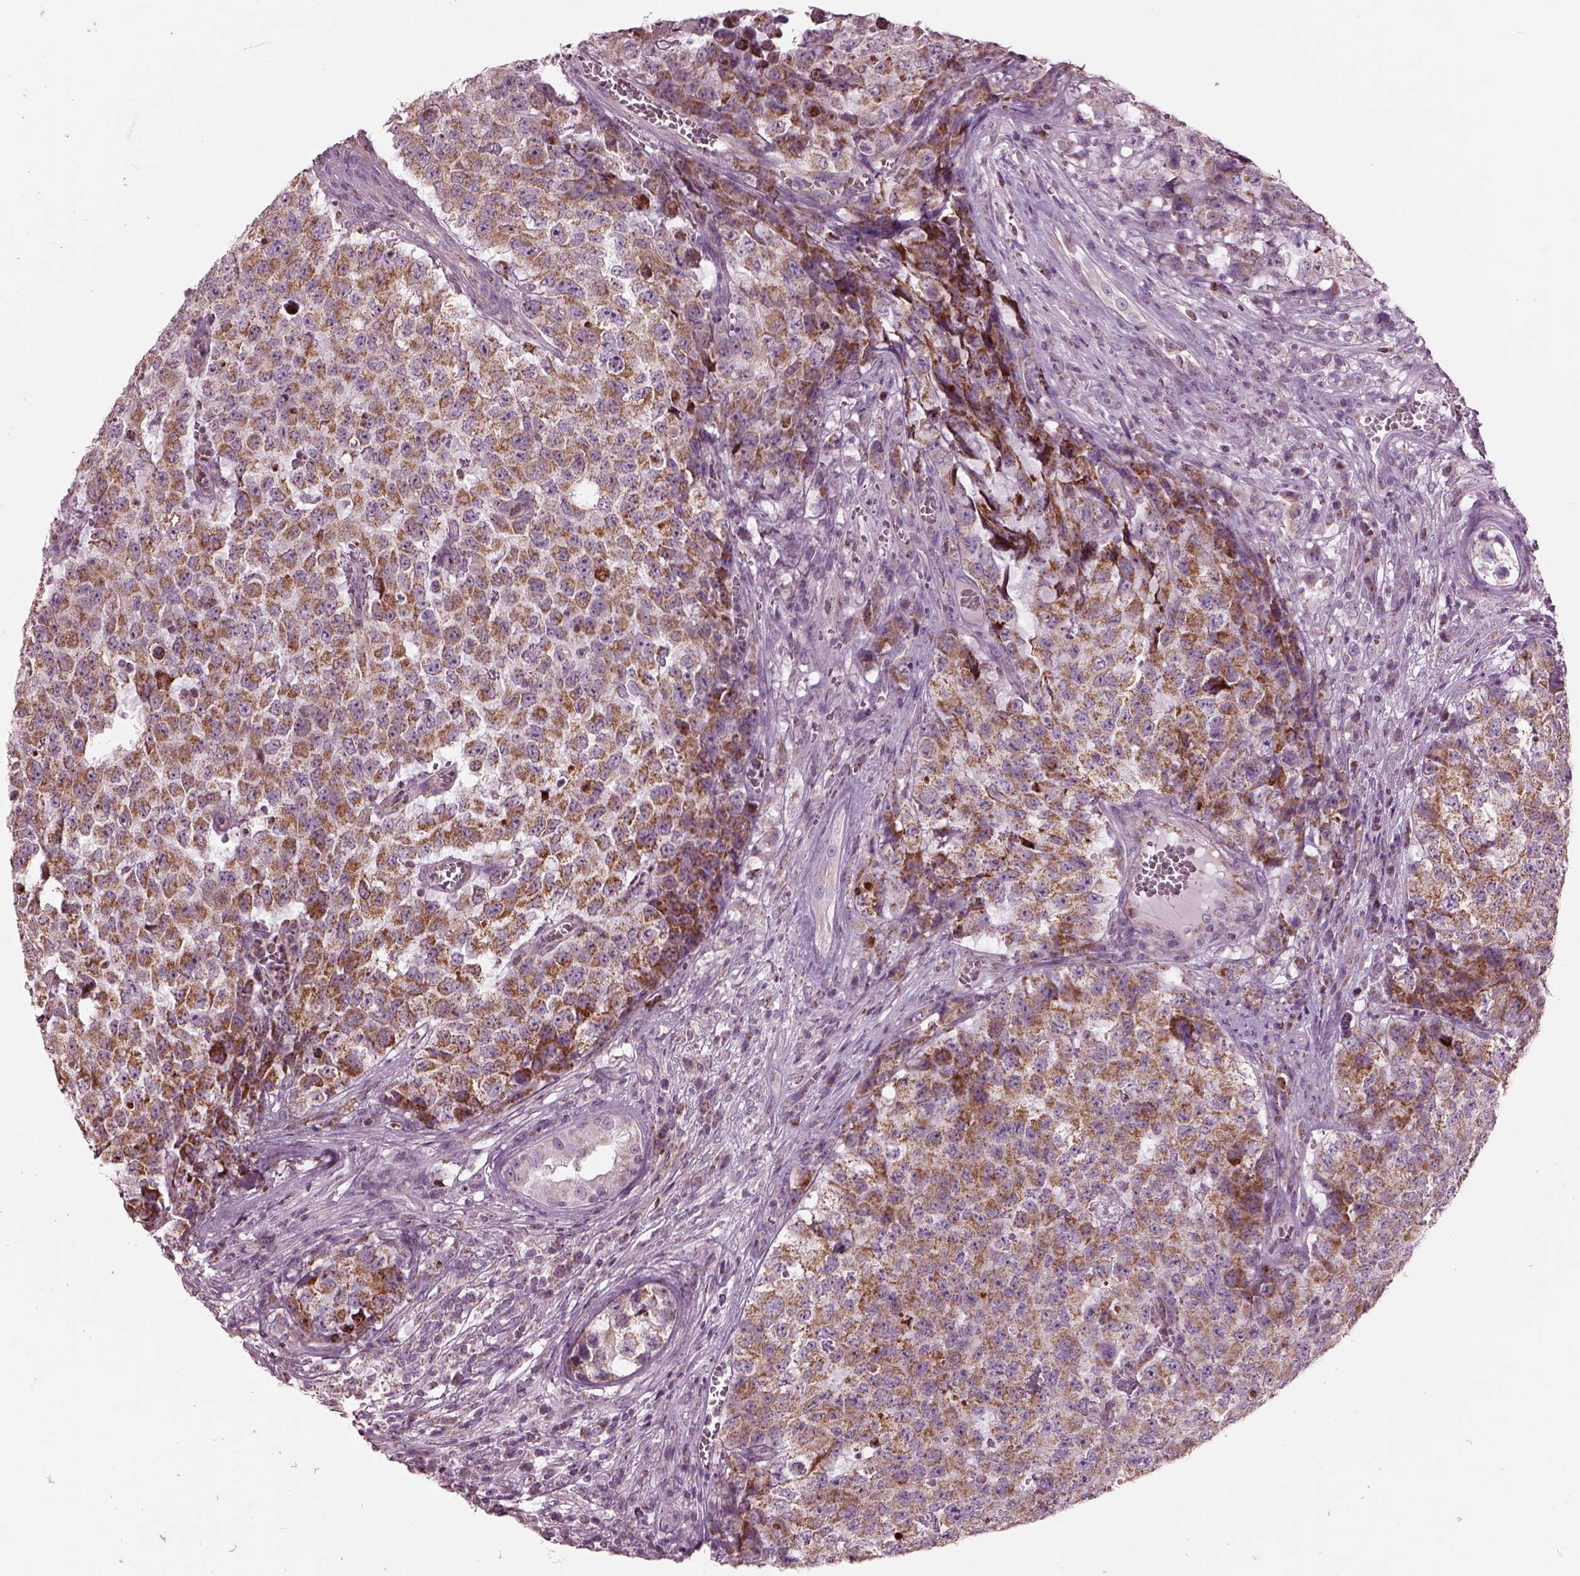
{"staining": {"intensity": "moderate", "quantity": ">75%", "location": "cytoplasmic/membranous"}, "tissue": "testis cancer", "cell_type": "Tumor cells", "image_type": "cancer", "snomed": [{"axis": "morphology", "description": "Carcinoma, Embryonal, NOS"}, {"axis": "topography", "description": "Testis"}], "caption": "Immunohistochemistry (IHC) micrograph of neoplastic tissue: human testis cancer (embryonal carcinoma) stained using immunohistochemistry demonstrates medium levels of moderate protein expression localized specifically in the cytoplasmic/membranous of tumor cells, appearing as a cytoplasmic/membranous brown color.", "gene": "ATP5MF", "patient": {"sex": "male", "age": 23}}